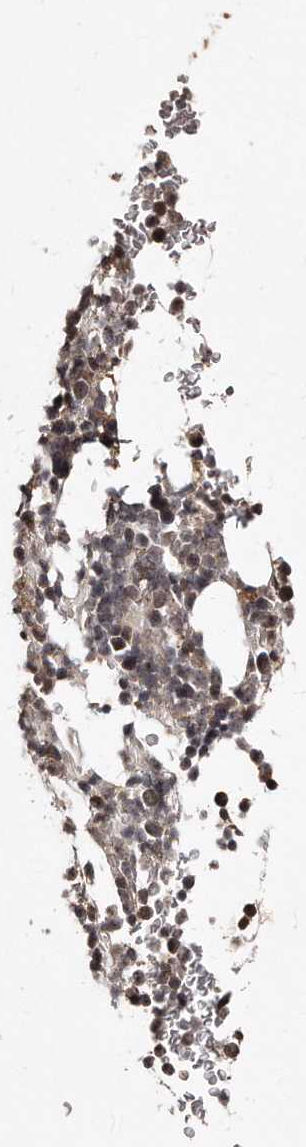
{"staining": {"intensity": "moderate", "quantity": "<25%", "location": "nuclear"}, "tissue": "bone marrow", "cell_type": "Hematopoietic cells", "image_type": "normal", "snomed": [{"axis": "morphology", "description": "Normal tissue, NOS"}, {"axis": "topography", "description": "Bone marrow"}], "caption": "Immunohistochemistry histopathology image of unremarkable bone marrow: human bone marrow stained using immunohistochemistry (IHC) reveals low levels of moderate protein expression localized specifically in the nuclear of hematopoietic cells, appearing as a nuclear brown color.", "gene": "TSHR", "patient": {"sex": "male", "age": 58}}